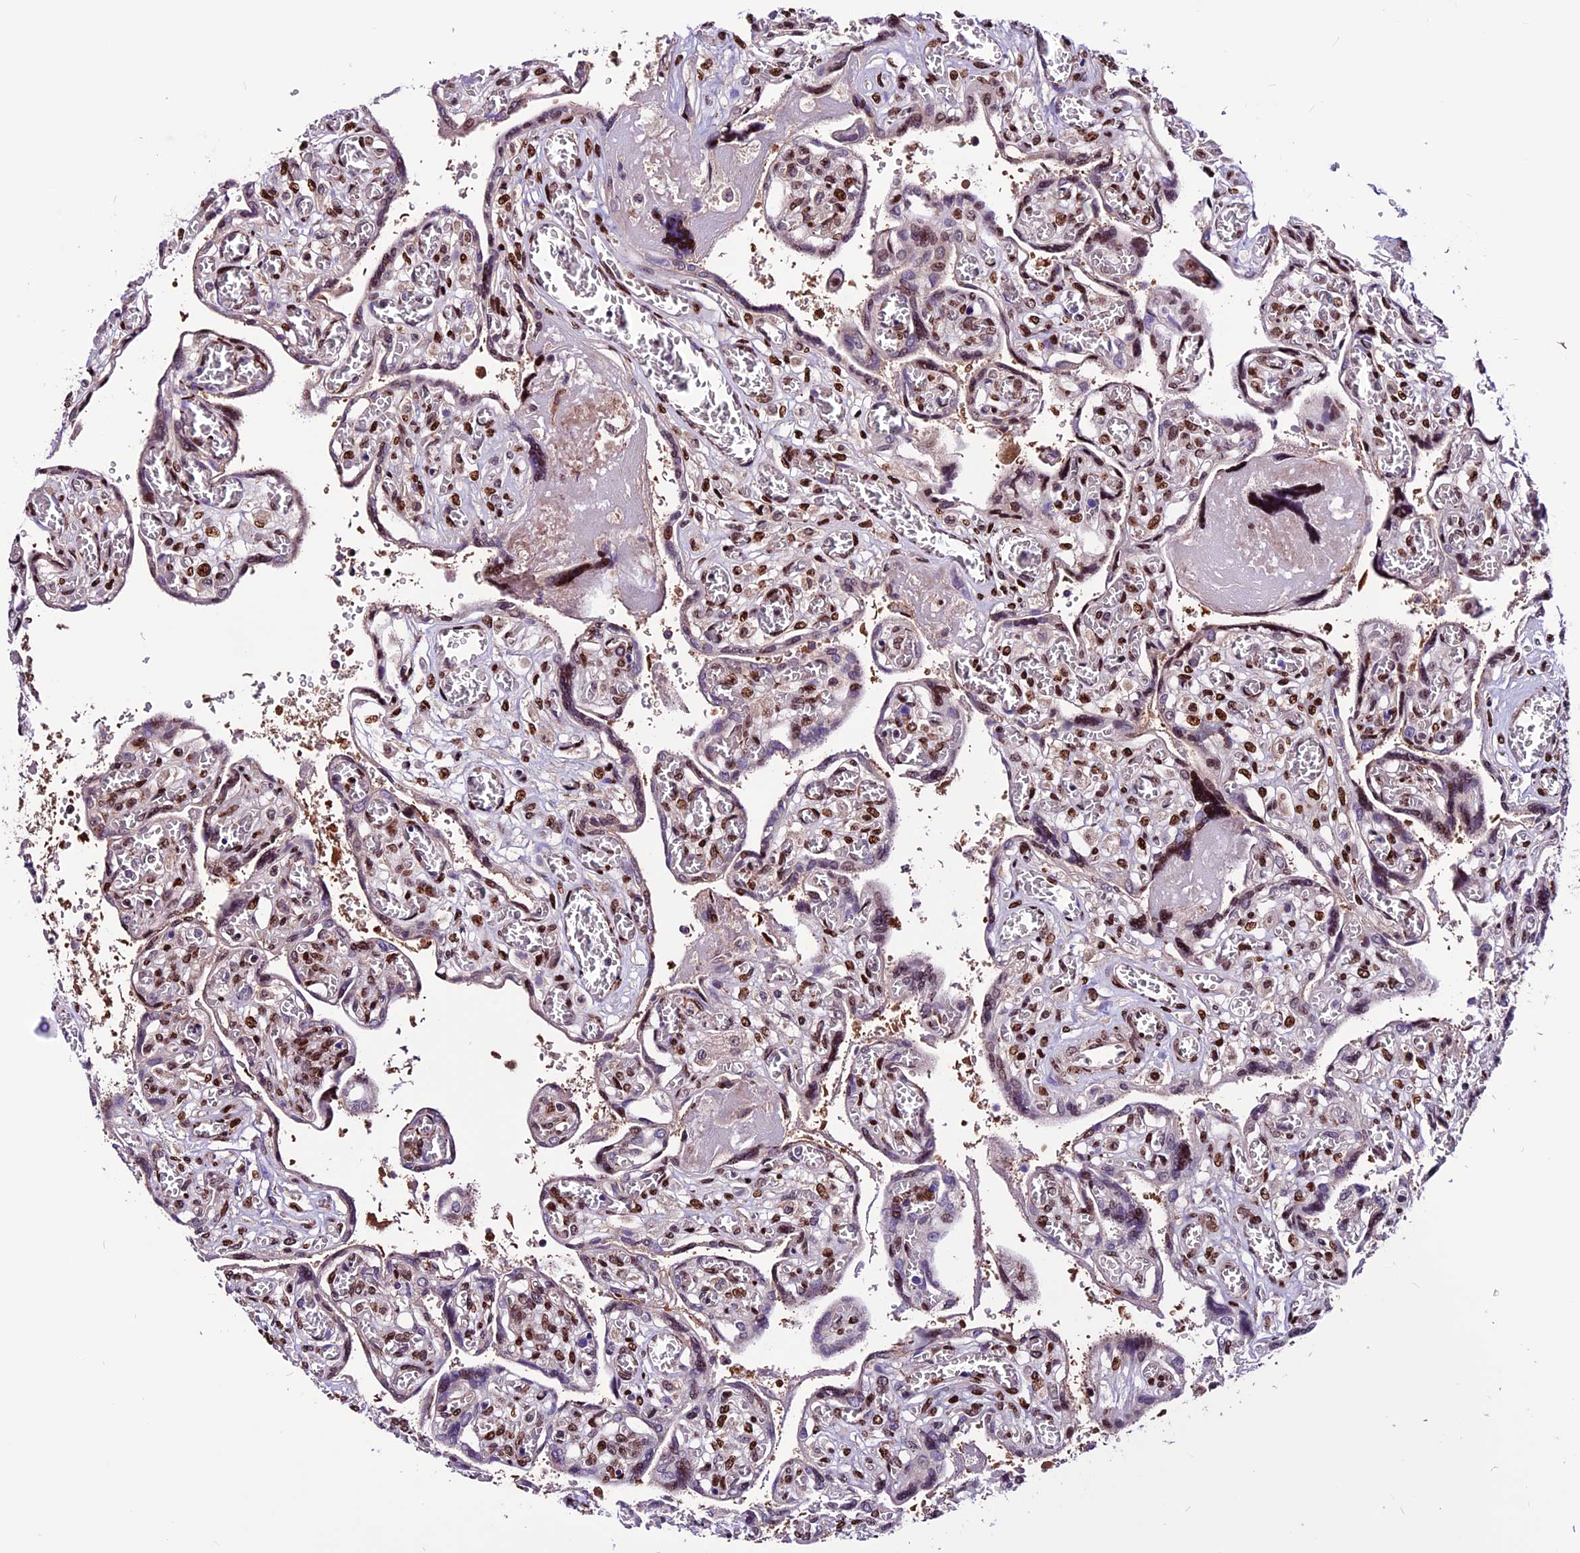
{"staining": {"intensity": "strong", "quantity": "25%-75%", "location": "nuclear"}, "tissue": "placenta", "cell_type": "Trophoblastic cells", "image_type": "normal", "snomed": [{"axis": "morphology", "description": "Normal tissue, NOS"}, {"axis": "topography", "description": "Placenta"}], "caption": "Protein expression analysis of benign placenta displays strong nuclear positivity in about 25%-75% of trophoblastic cells. The staining was performed using DAB (3,3'-diaminobenzidine) to visualize the protein expression in brown, while the nuclei were stained in blue with hematoxylin (Magnification: 20x).", "gene": "RINL", "patient": {"sex": "female", "age": 39}}